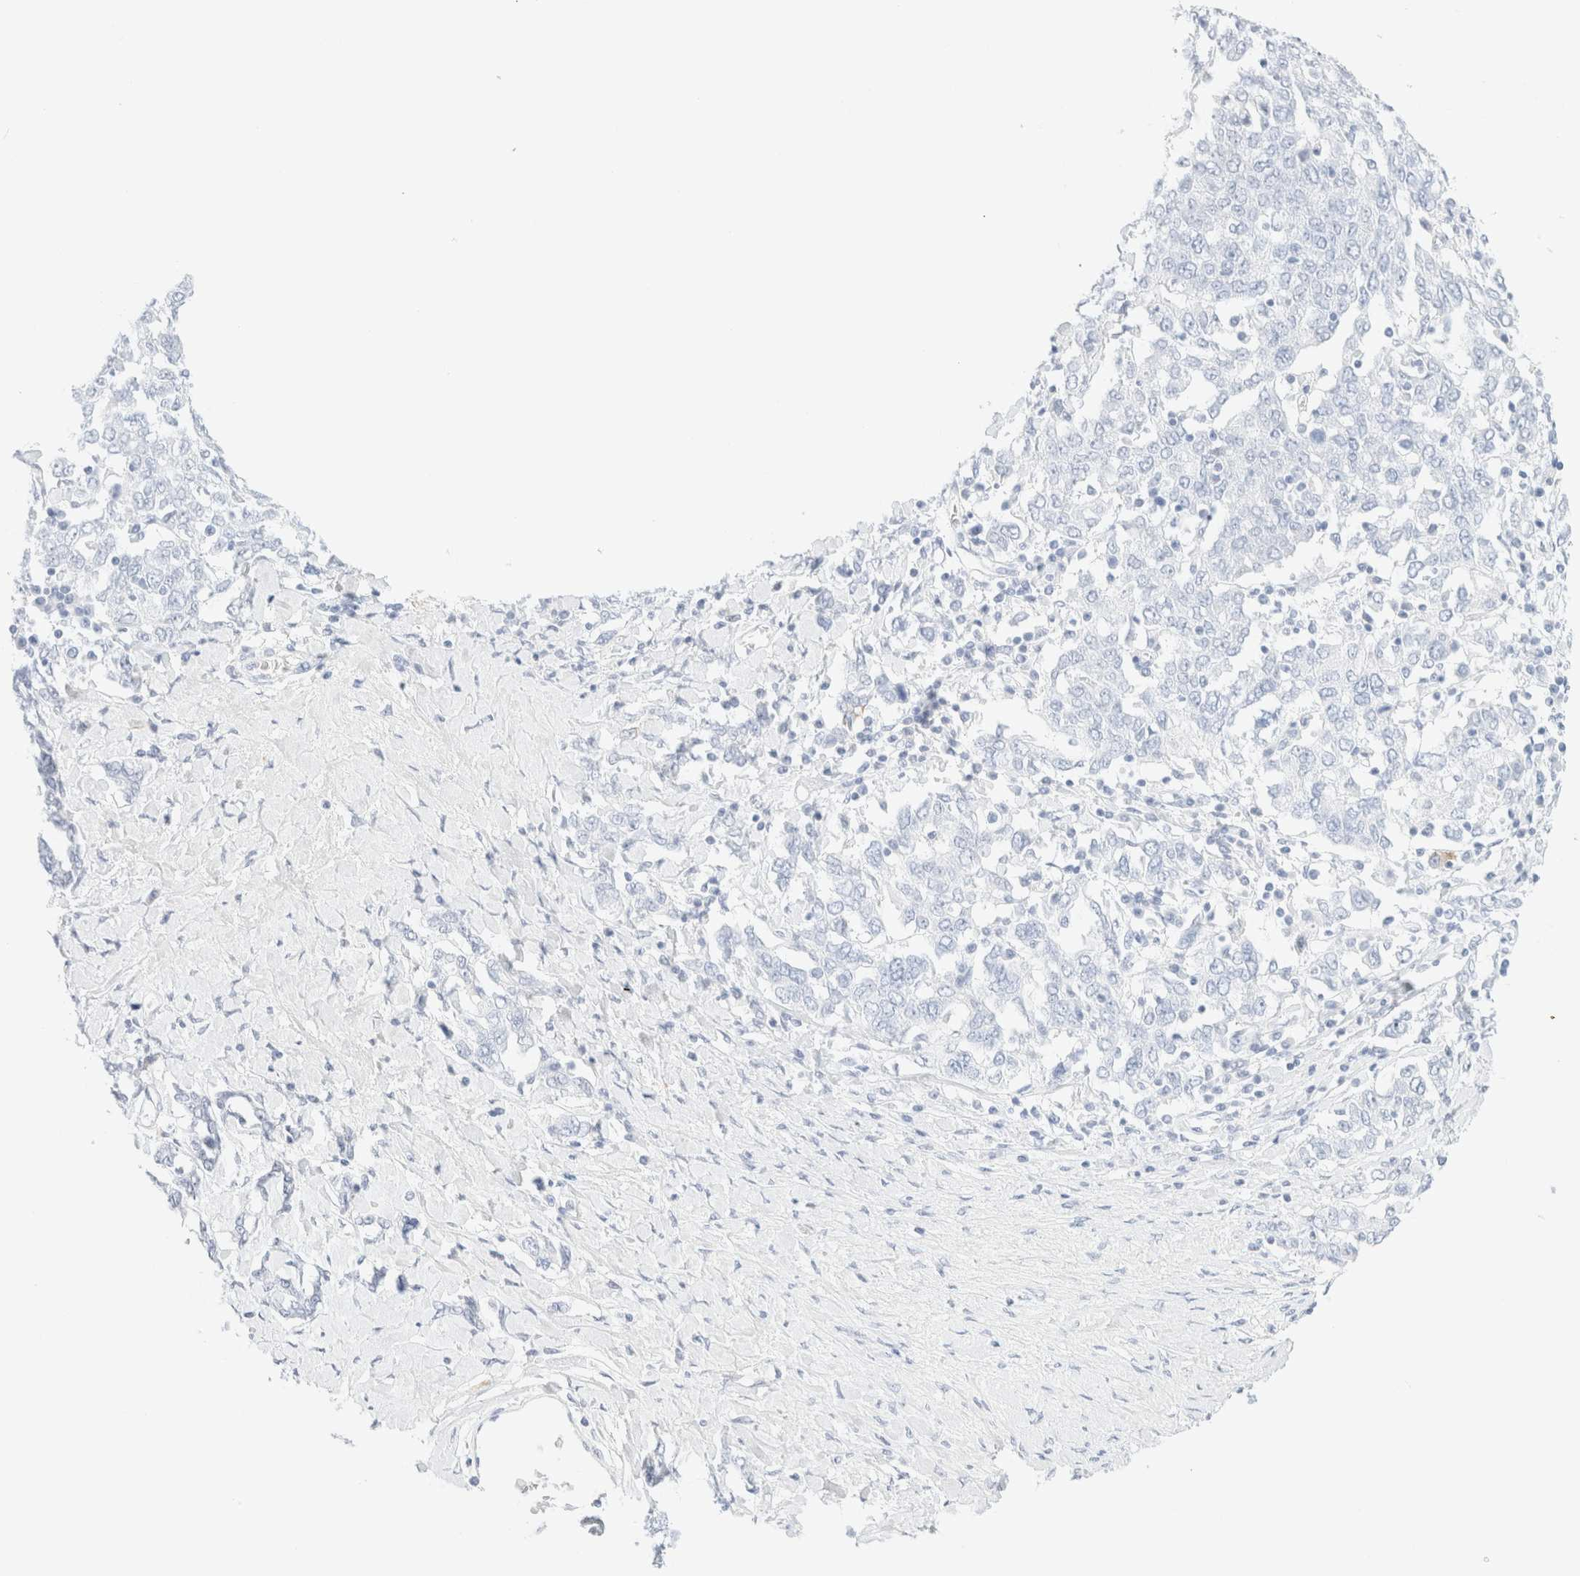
{"staining": {"intensity": "negative", "quantity": "none", "location": "none"}, "tissue": "ovarian cancer", "cell_type": "Tumor cells", "image_type": "cancer", "snomed": [{"axis": "morphology", "description": "Carcinoma, endometroid"}, {"axis": "topography", "description": "Ovary"}], "caption": "Immunohistochemistry (IHC) of human ovarian cancer (endometroid carcinoma) shows no staining in tumor cells.", "gene": "KRT15", "patient": {"sex": "female", "age": 62}}